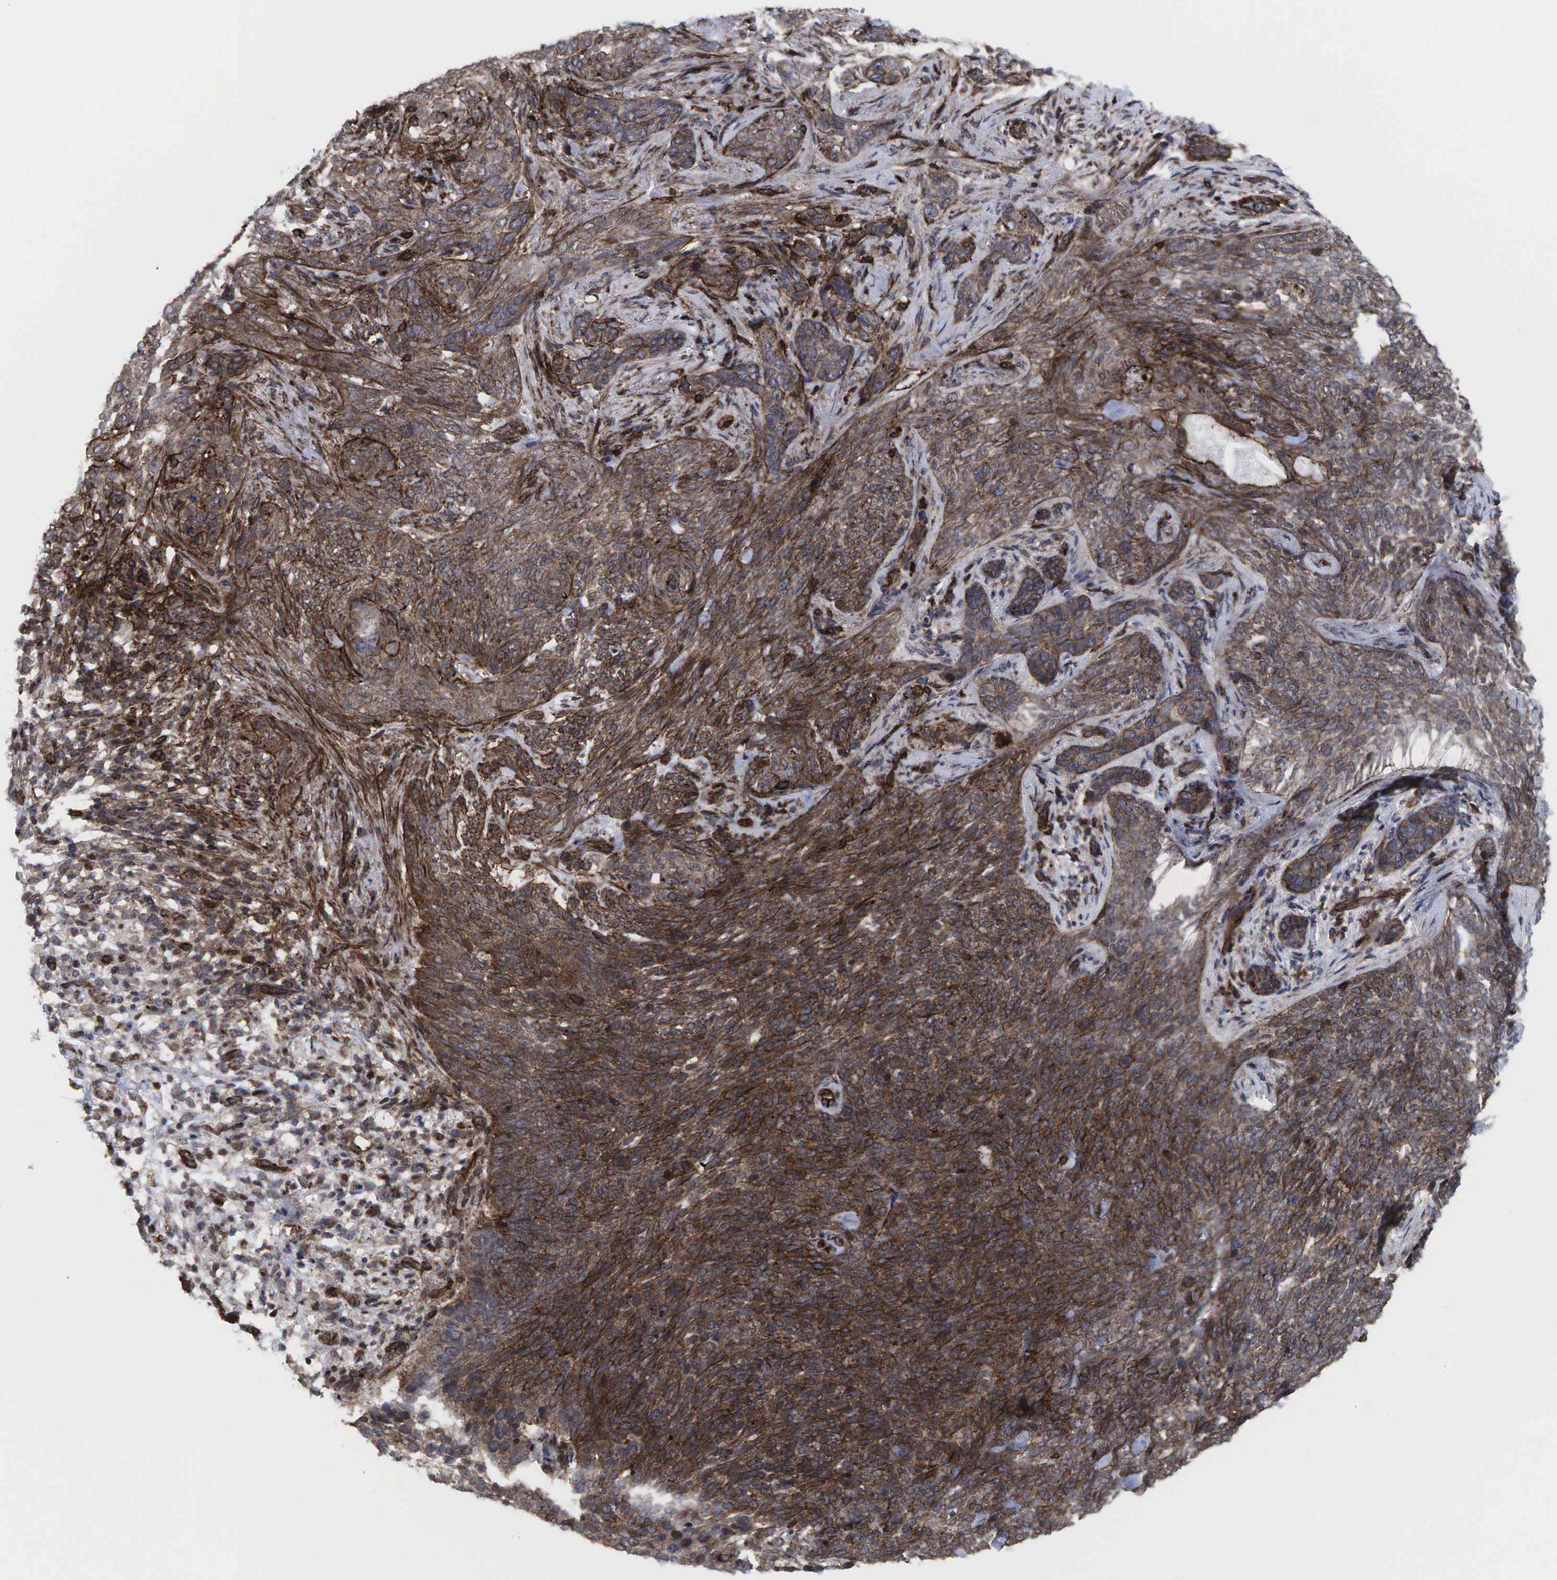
{"staining": {"intensity": "weak", "quantity": ">75%", "location": "cytoplasmic/membranous"}, "tissue": "skin cancer", "cell_type": "Tumor cells", "image_type": "cancer", "snomed": [{"axis": "morphology", "description": "Basal cell carcinoma"}, {"axis": "topography", "description": "Skin"}], "caption": "The image exhibits staining of skin basal cell carcinoma, revealing weak cytoplasmic/membranous protein expression (brown color) within tumor cells.", "gene": "GPRASP1", "patient": {"sex": "male", "age": 89}}